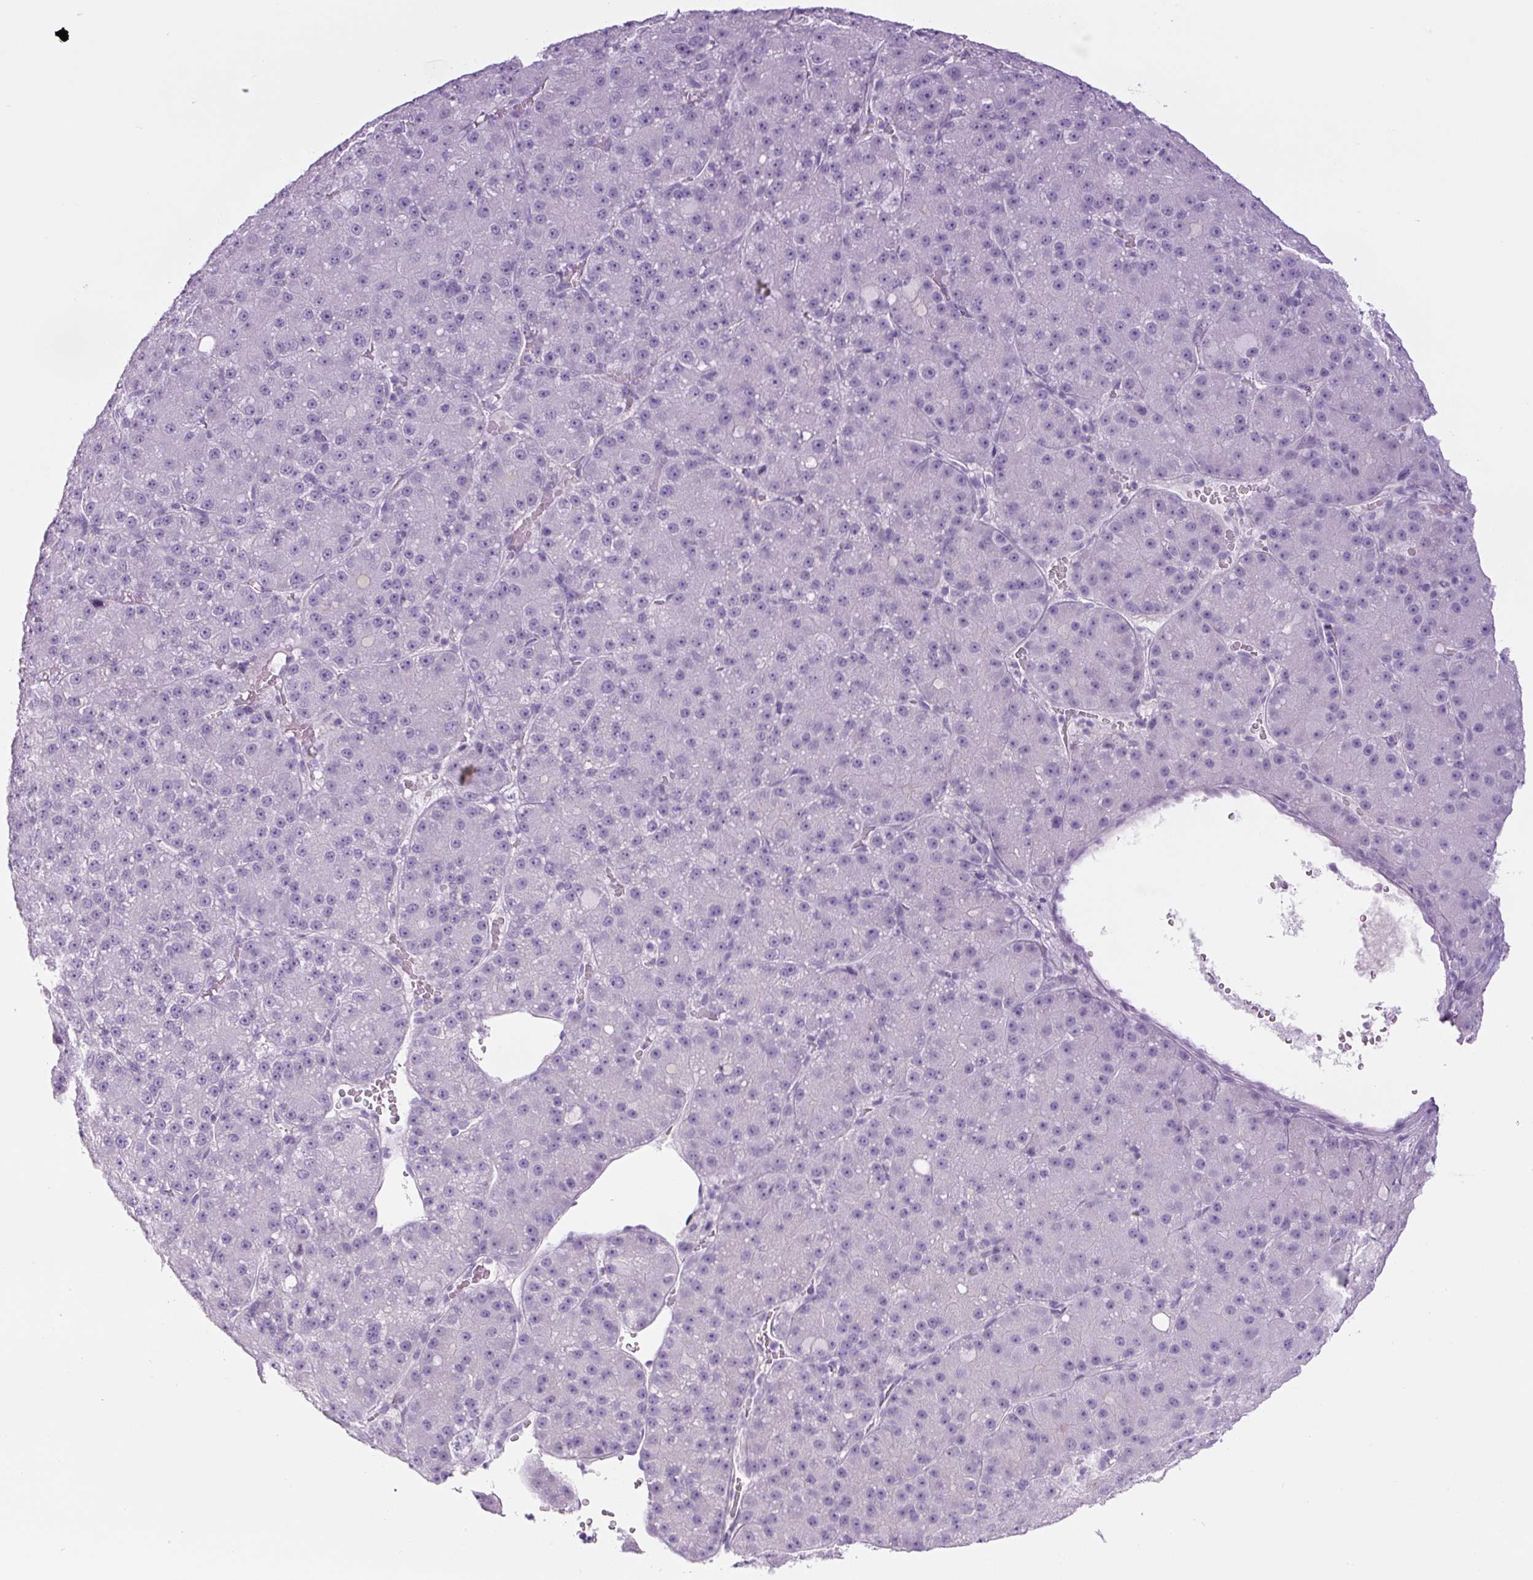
{"staining": {"intensity": "negative", "quantity": "none", "location": "none"}, "tissue": "liver cancer", "cell_type": "Tumor cells", "image_type": "cancer", "snomed": [{"axis": "morphology", "description": "Carcinoma, Hepatocellular, NOS"}, {"axis": "topography", "description": "Liver"}], "caption": "This image is of hepatocellular carcinoma (liver) stained with immunohistochemistry (IHC) to label a protein in brown with the nuclei are counter-stained blue. There is no expression in tumor cells. Nuclei are stained in blue.", "gene": "RSPO4", "patient": {"sex": "male", "age": 67}}